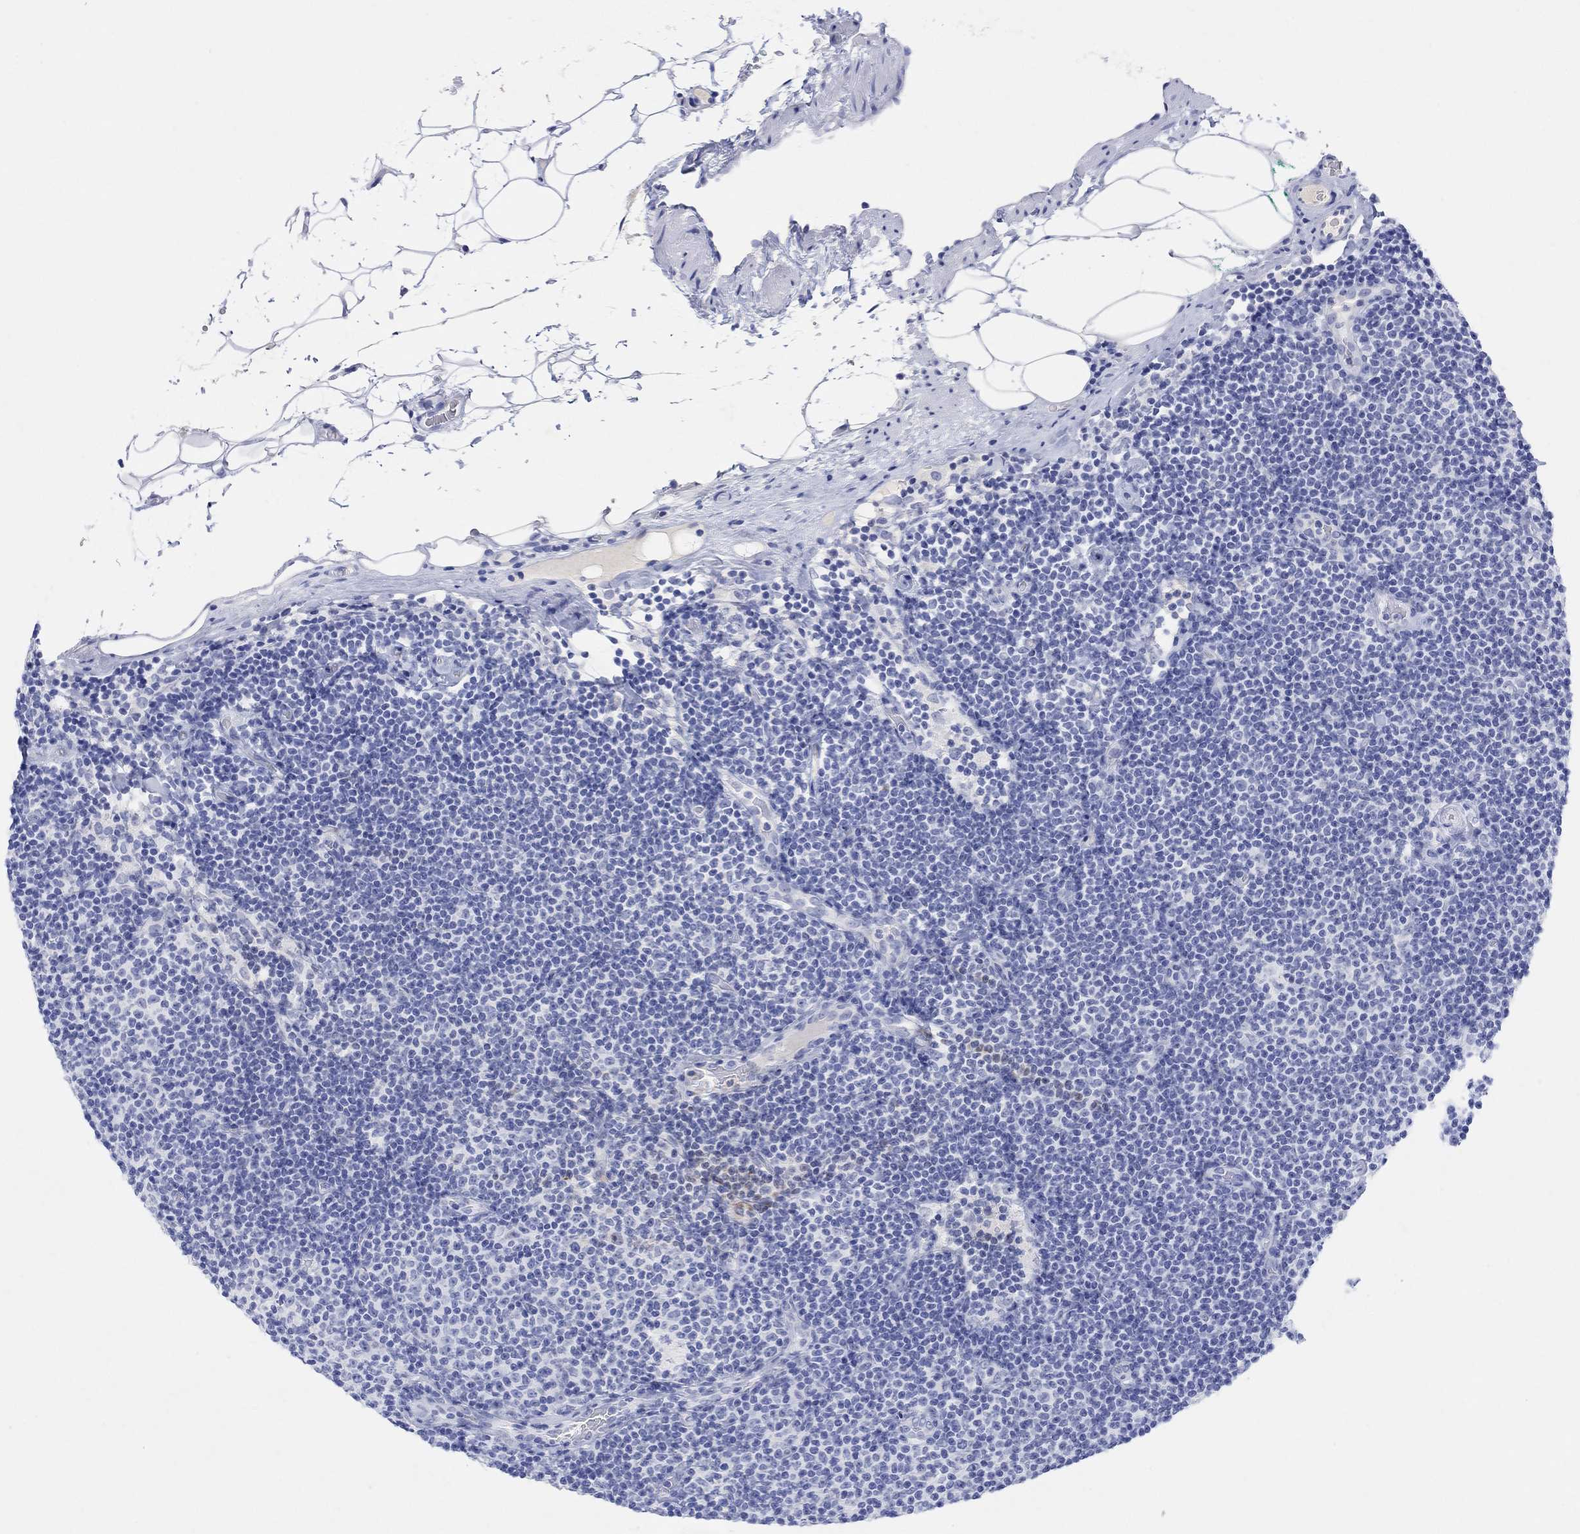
{"staining": {"intensity": "negative", "quantity": "none", "location": "none"}, "tissue": "lymphoma", "cell_type": "Tumor cells", "image_type": "cancer", "snomed": [{"axis": "morphology", "description": "Malignant lymphoma, non-Hodgkin's type, Low grade"}, {"axis": "topography", "description": "Lymph node"}], "caption": "Histopathology image shows no protein staining in tumor cells of lymphoma tissue.", "gene": "TYR", "patient": {"sex": "male", "age": 81}}